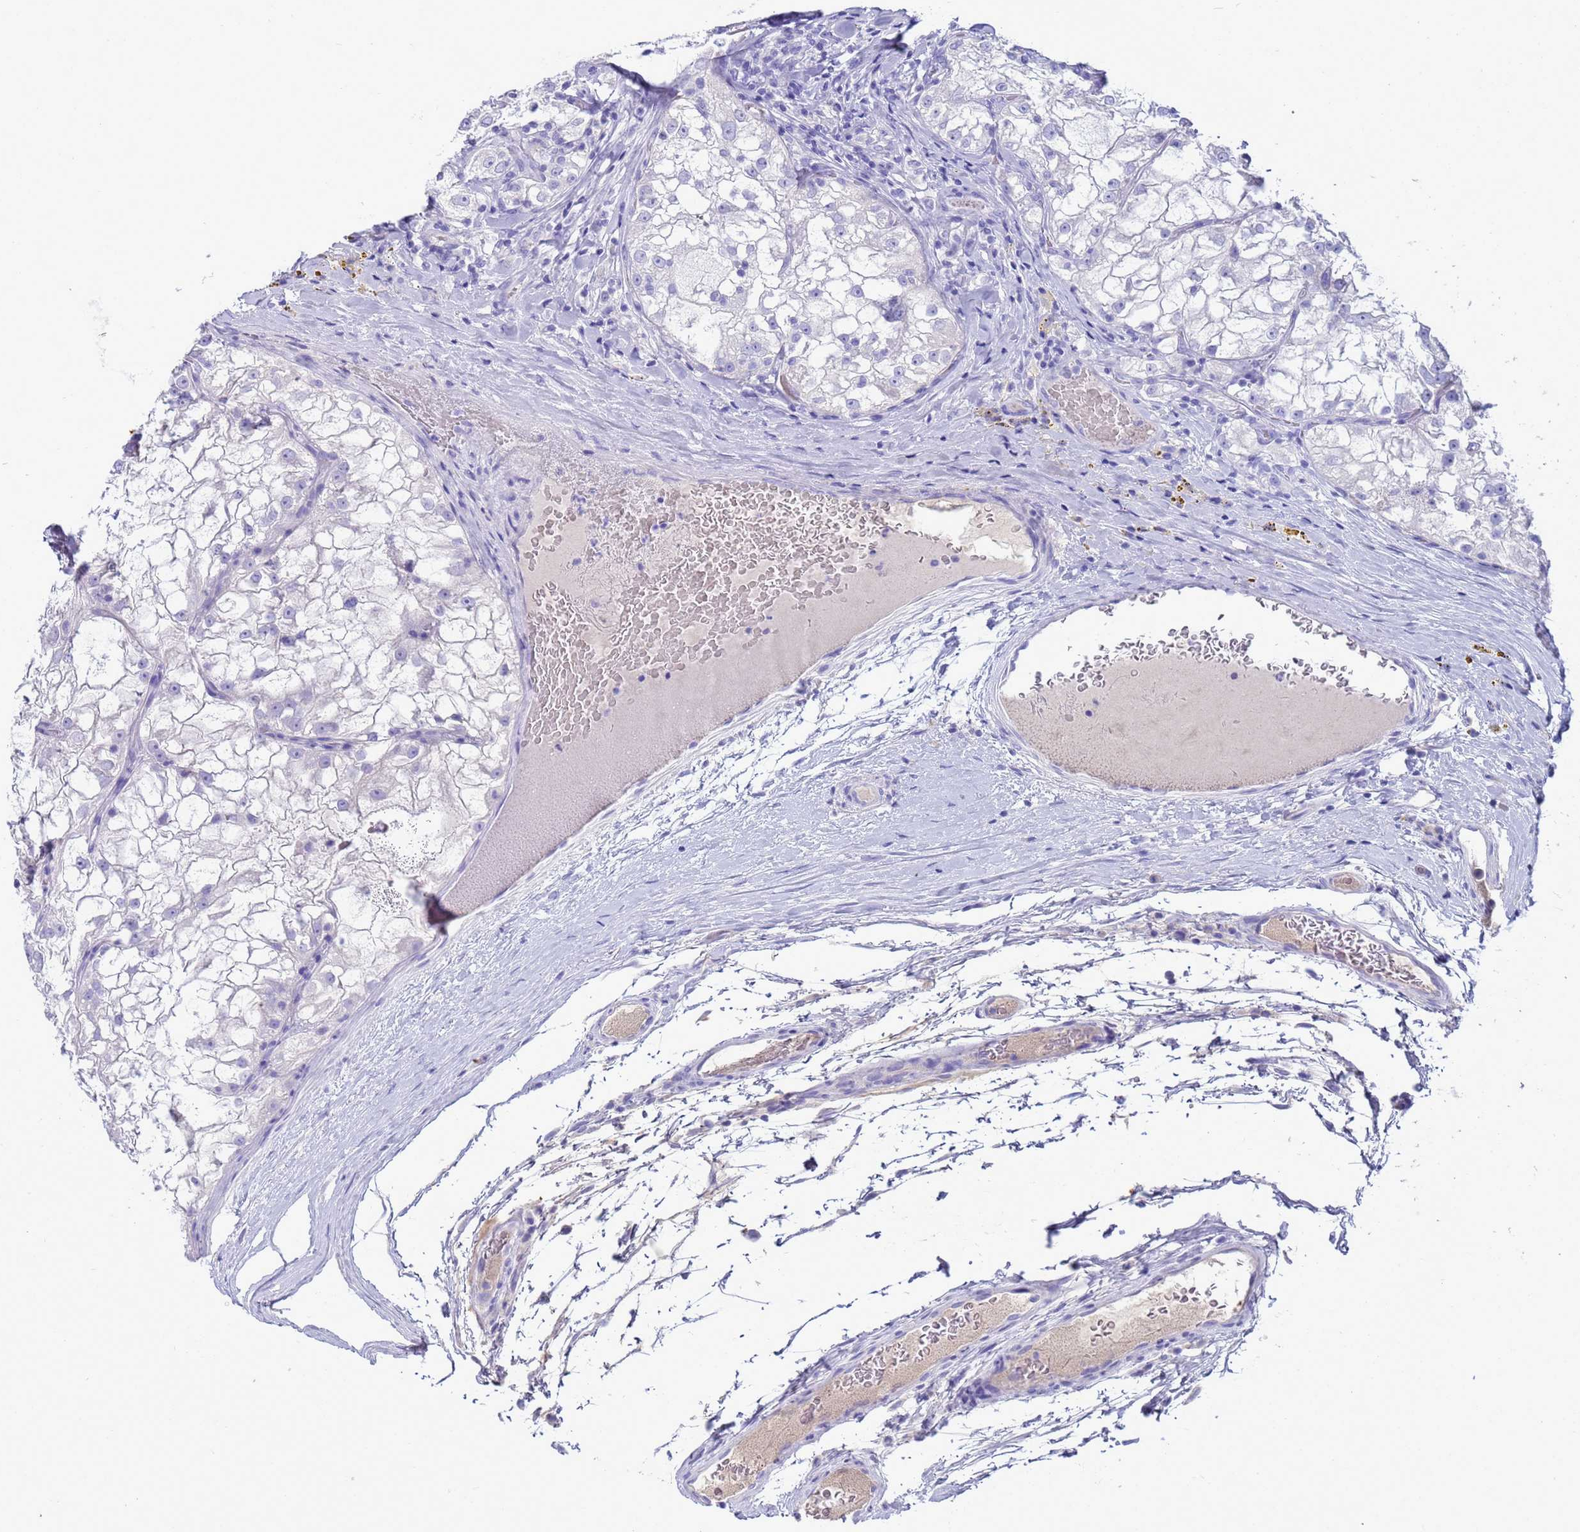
{"staining": {"intensity": "negative", "quantity": "none", "location": "none"}, "tissue": "renal cancer", "cell_type": "Tumor cells", "image_type": "cancer", "snomed": [{"axis": "morphology", "description": "Adenocarcinoma, NOS"}, {"axis": "topography", "description": "Kidney"}], "caption": "A histopathology image of renal cancer stained for a protein reveals no brown staining in tumor cells. The staining was performed using DAB to visualize the protein expression in brown, while the nuclei were stained in blue with hematoxylin (Magnification: 20x).", "gene": "SYCN", "patient": {"sex": "female", "age": 72}}